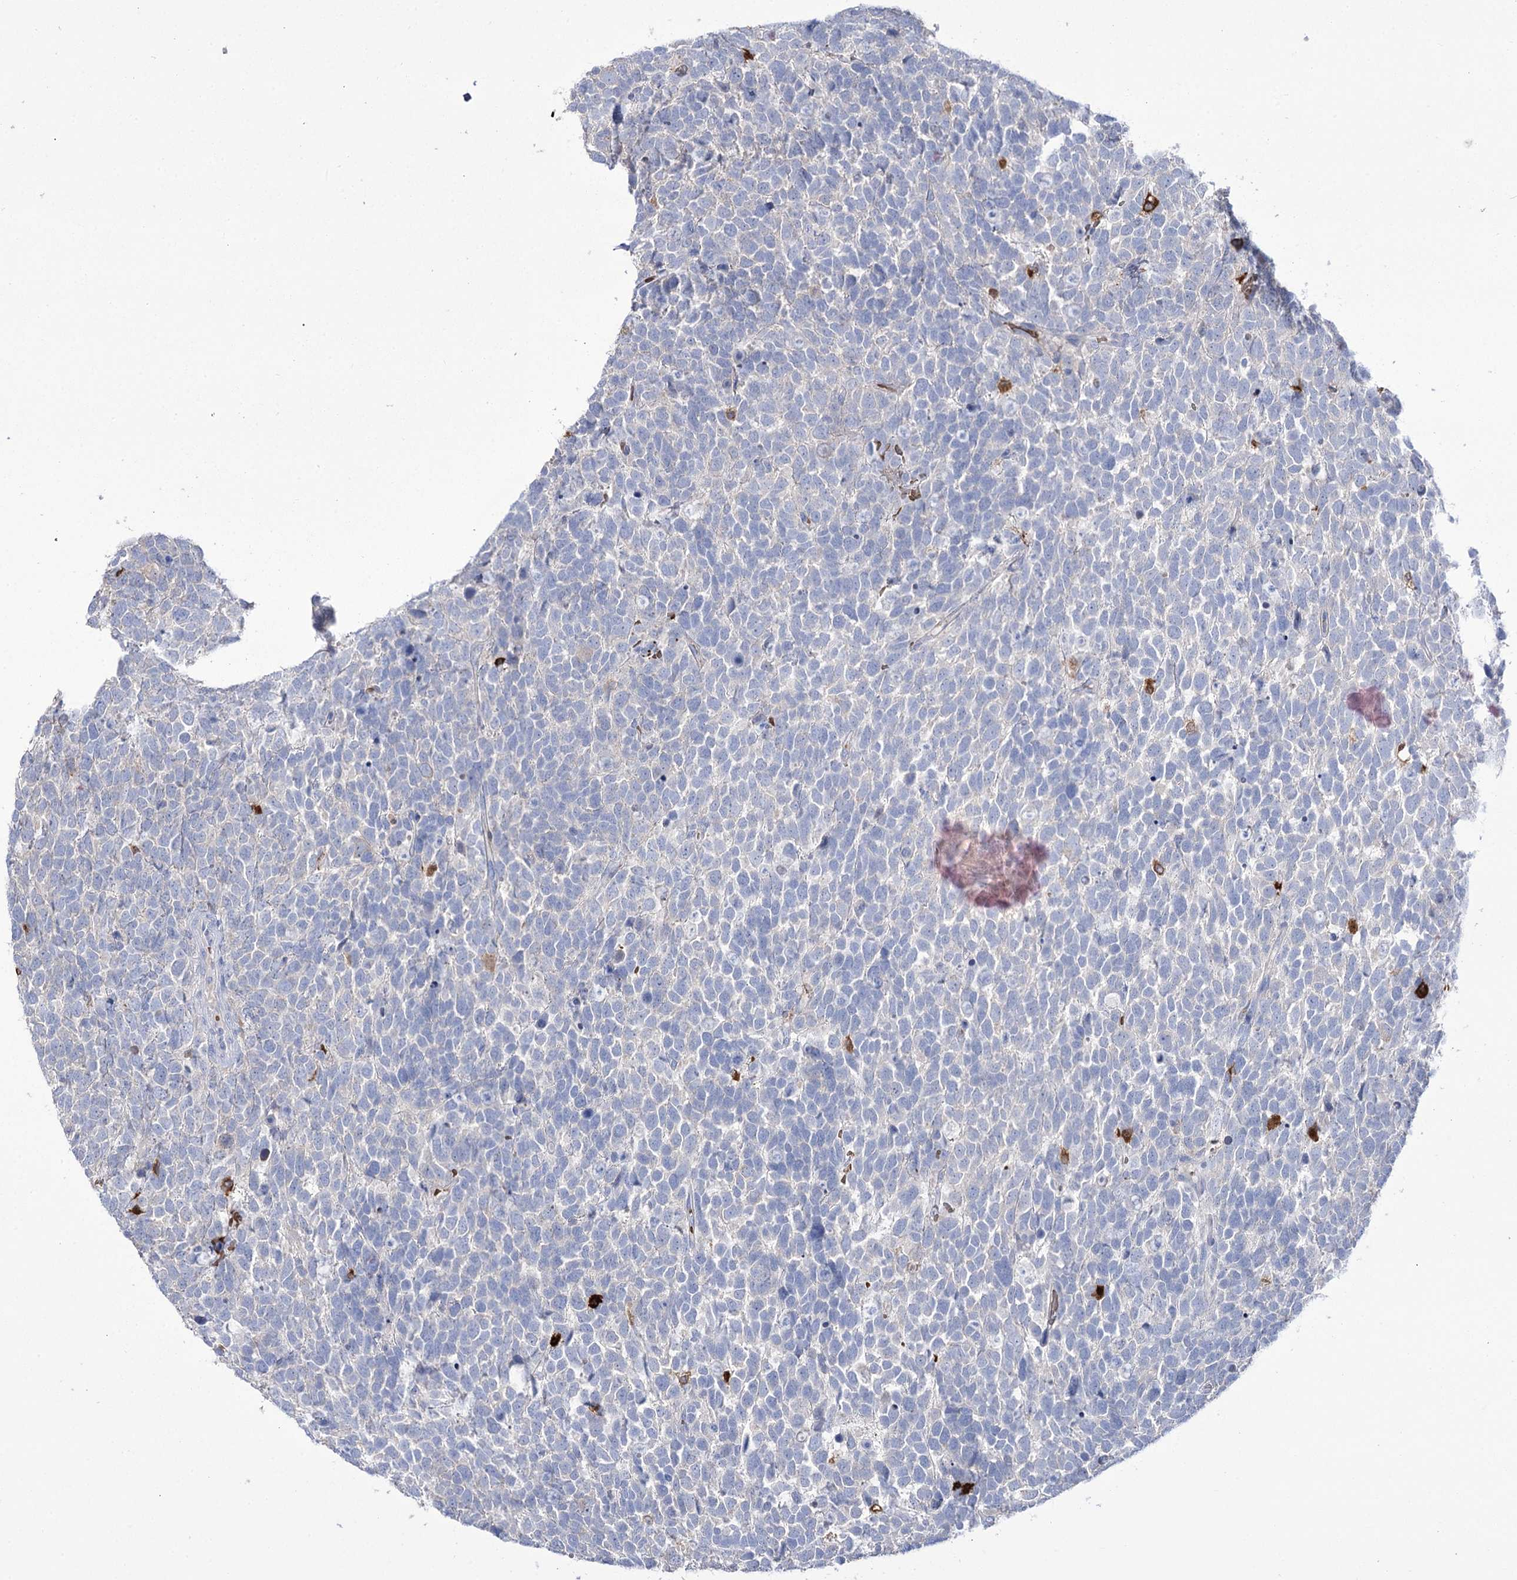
{"staining": {"intensity": "negative", "quantity": "none", "location": "none"}, "tissue": "urothelial cancer", "cell_type": "Tumor cells", "image_type": "cancer", "snomed": [{"axis": "morphology", "description": "Urothelial carcinoma, High grade"}, {"axis": "topography", "description": "Urinary bladder"}], "caption": "Protein analysis of high-grade urothelial carcinoma reveals no significant expression in tumor cells.", "gene": "ZNF622", "patient": {"sex": "female", "age": 82}}